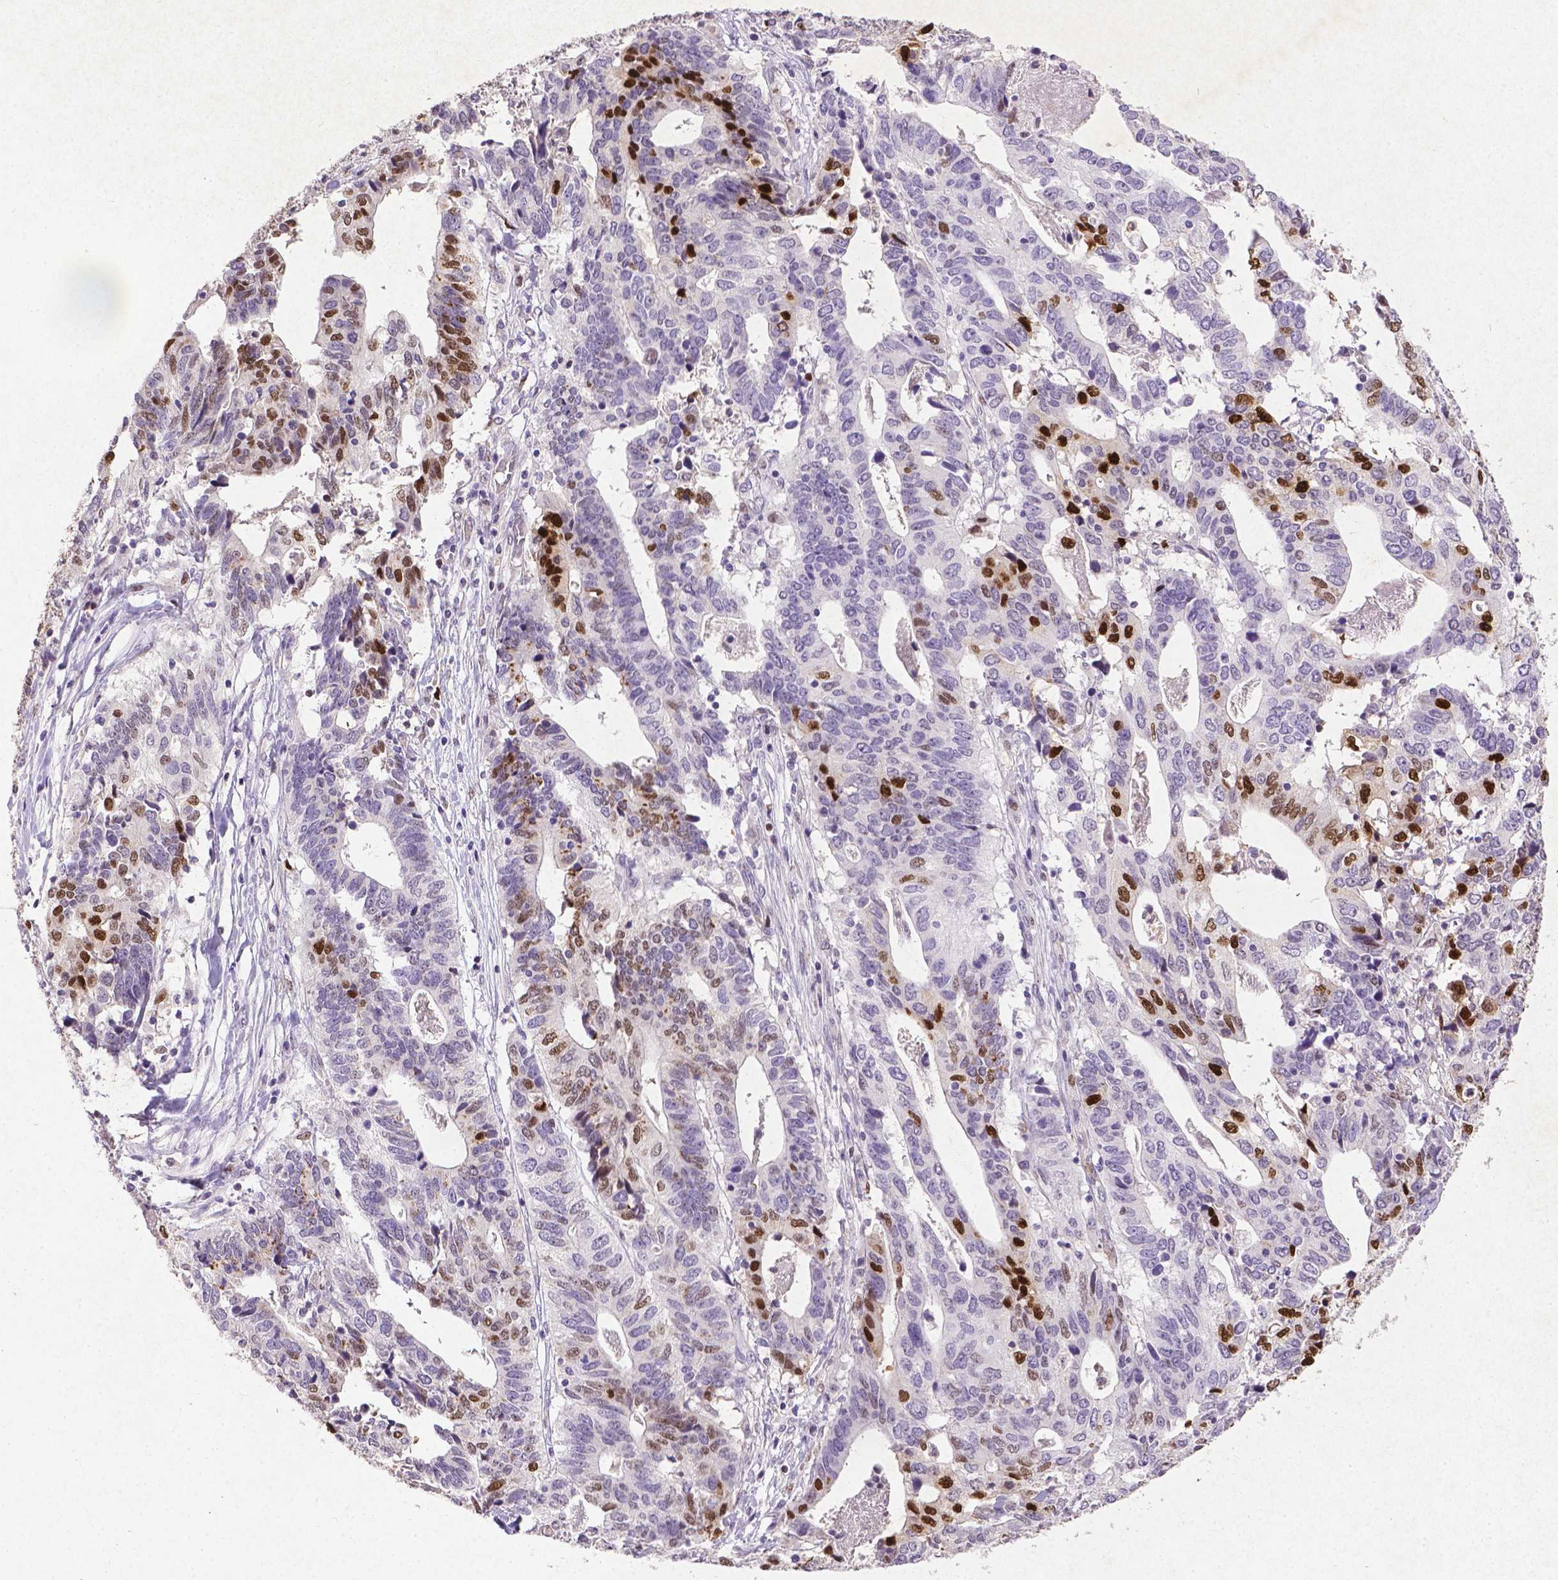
{"staining": {"intensity": "strong", "quantity": "25%-75%", "location": "cytoplasmic/membranous"}, "tissue": "stomach cancer", "cell_type": "Tumor cells", "image_type": "cancer", "snomed": [{"axis": "morphology", "description": "Adenocarcinoma, NOS"}, {"axis": "topography", "description": "Stomach, upper"}], "caption": "DAB immunohistochemical staining of stomach cancer (adenocarcinoma) exhibits strong cytoplasmic/membranous protein positivity in approximately 25%-75% of tumor cells.", "gene": "CDKN1A", "patient": {"sex": "female", "age": 67}}